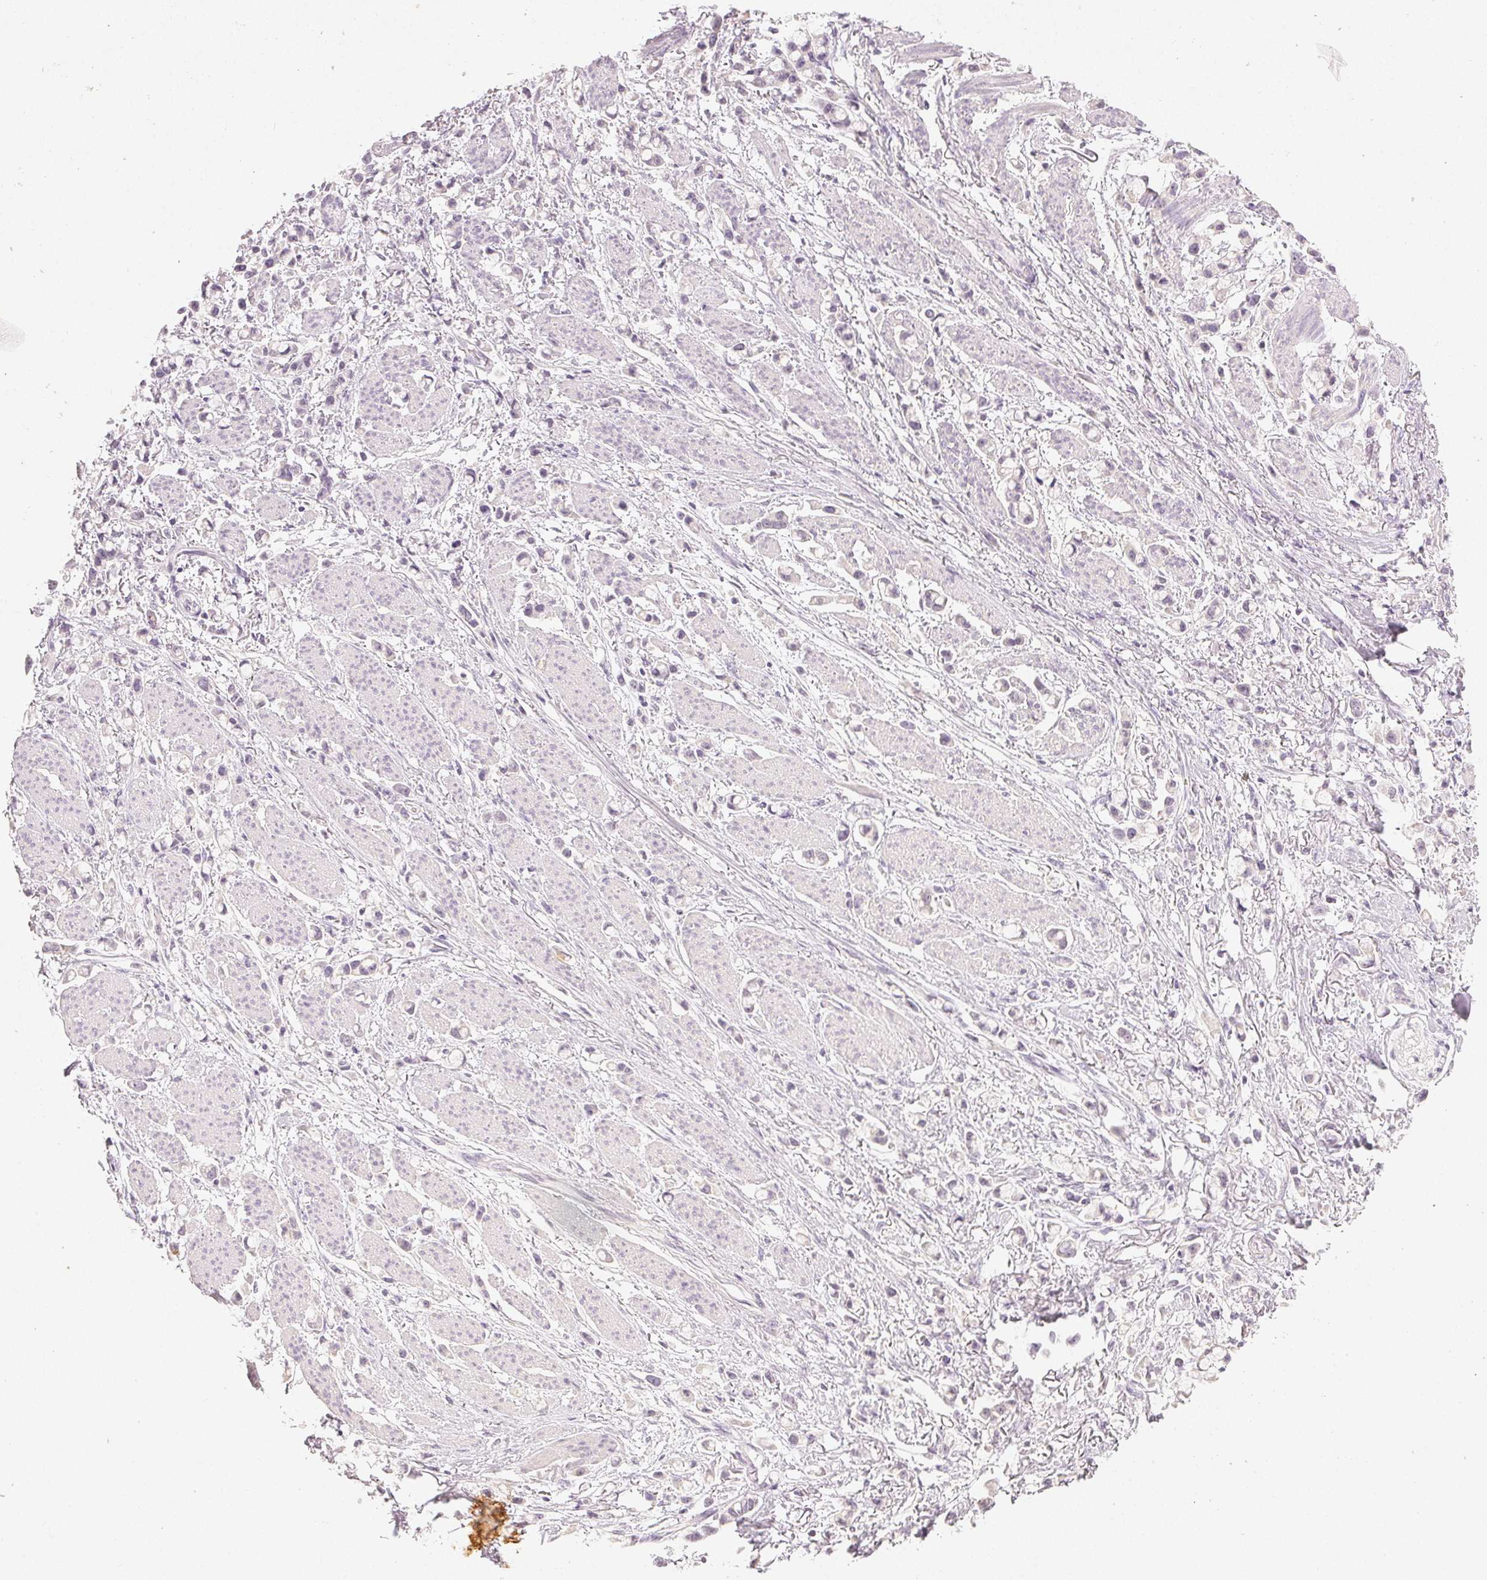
{"staining": {"intensity": "negative", "quantity": "none", "location": "none"}, "tissue": "stomach cancer", "cell_type": "Tumor cells", "image_type": "cancer", "snomed": [{"axis": "morphology", "description": "Adenocarcinoma, NOS"}, {"axis": "topography", "description": "Stomach"}], "caption": "High power microscopy photomicrograph of an immunohistochemistry micrograph of stomach cancer (adenocarcinoma), revealing no significant positivity in tumor cells.", "gene": "LVRN", "patient": {"sex": "female", "age": 81}}